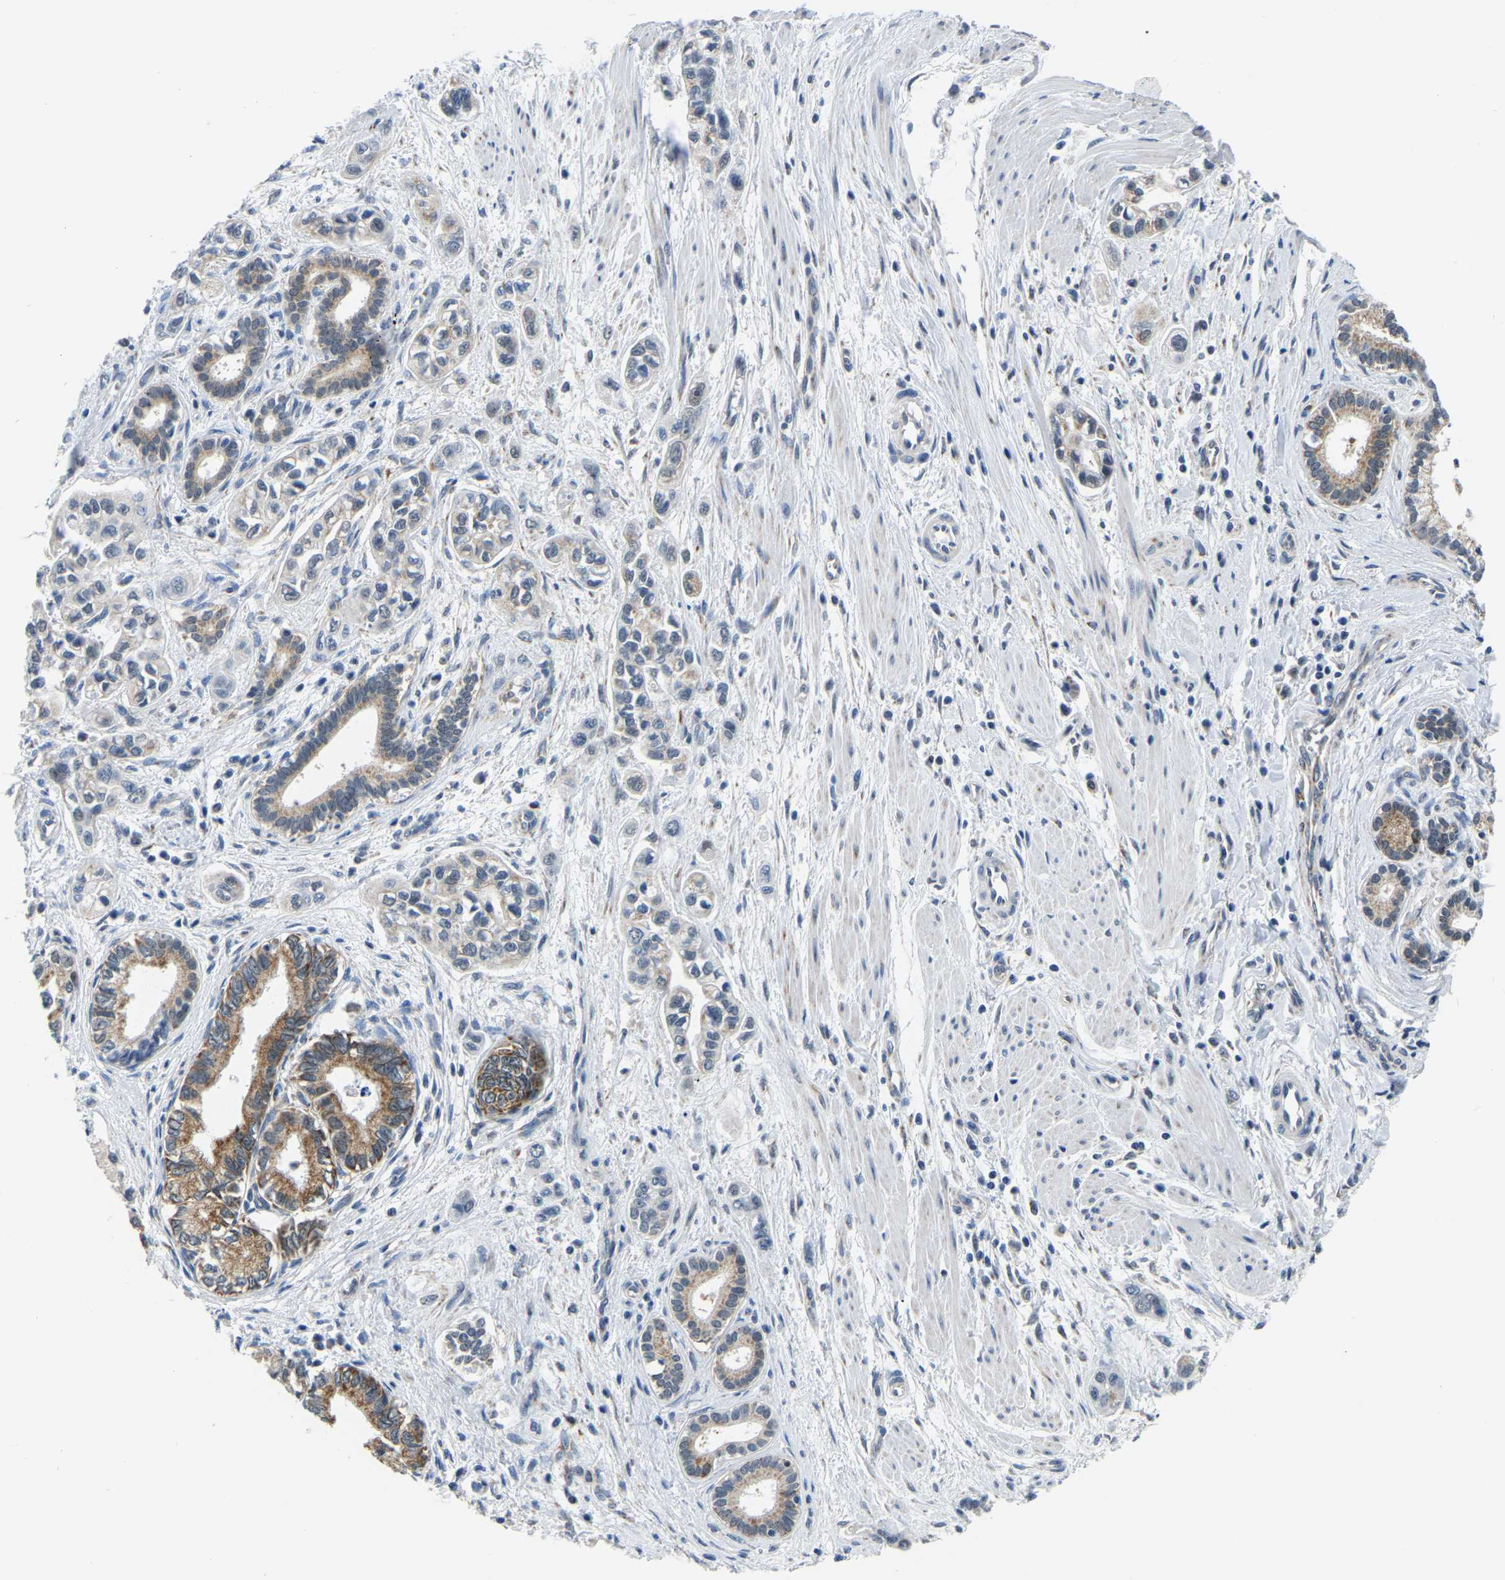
{"staining": {"intensity": "weak", "quantity": ">75%", "location": "cytoplasmic/membranous"}, "tissue": "pancreatic cancer", "cell_type": "Tumor cells", "image_type": "cancer", "snomed": [{"axis": "morphology", "description": "Adenocarcinoma, NOS"}, {"axis": "topography", "description": "Pancreas"}], "caption": "A brown stain labels weak cytoplasmic/membranous staining of a protein in human adenocarcinoma (pancreatic) tumor cells. The protein of interest is shown in brown color, while the nuclei are stained blue.", "gene": "BNIP3L", "patient": {"sex": "male", "age": 74}}